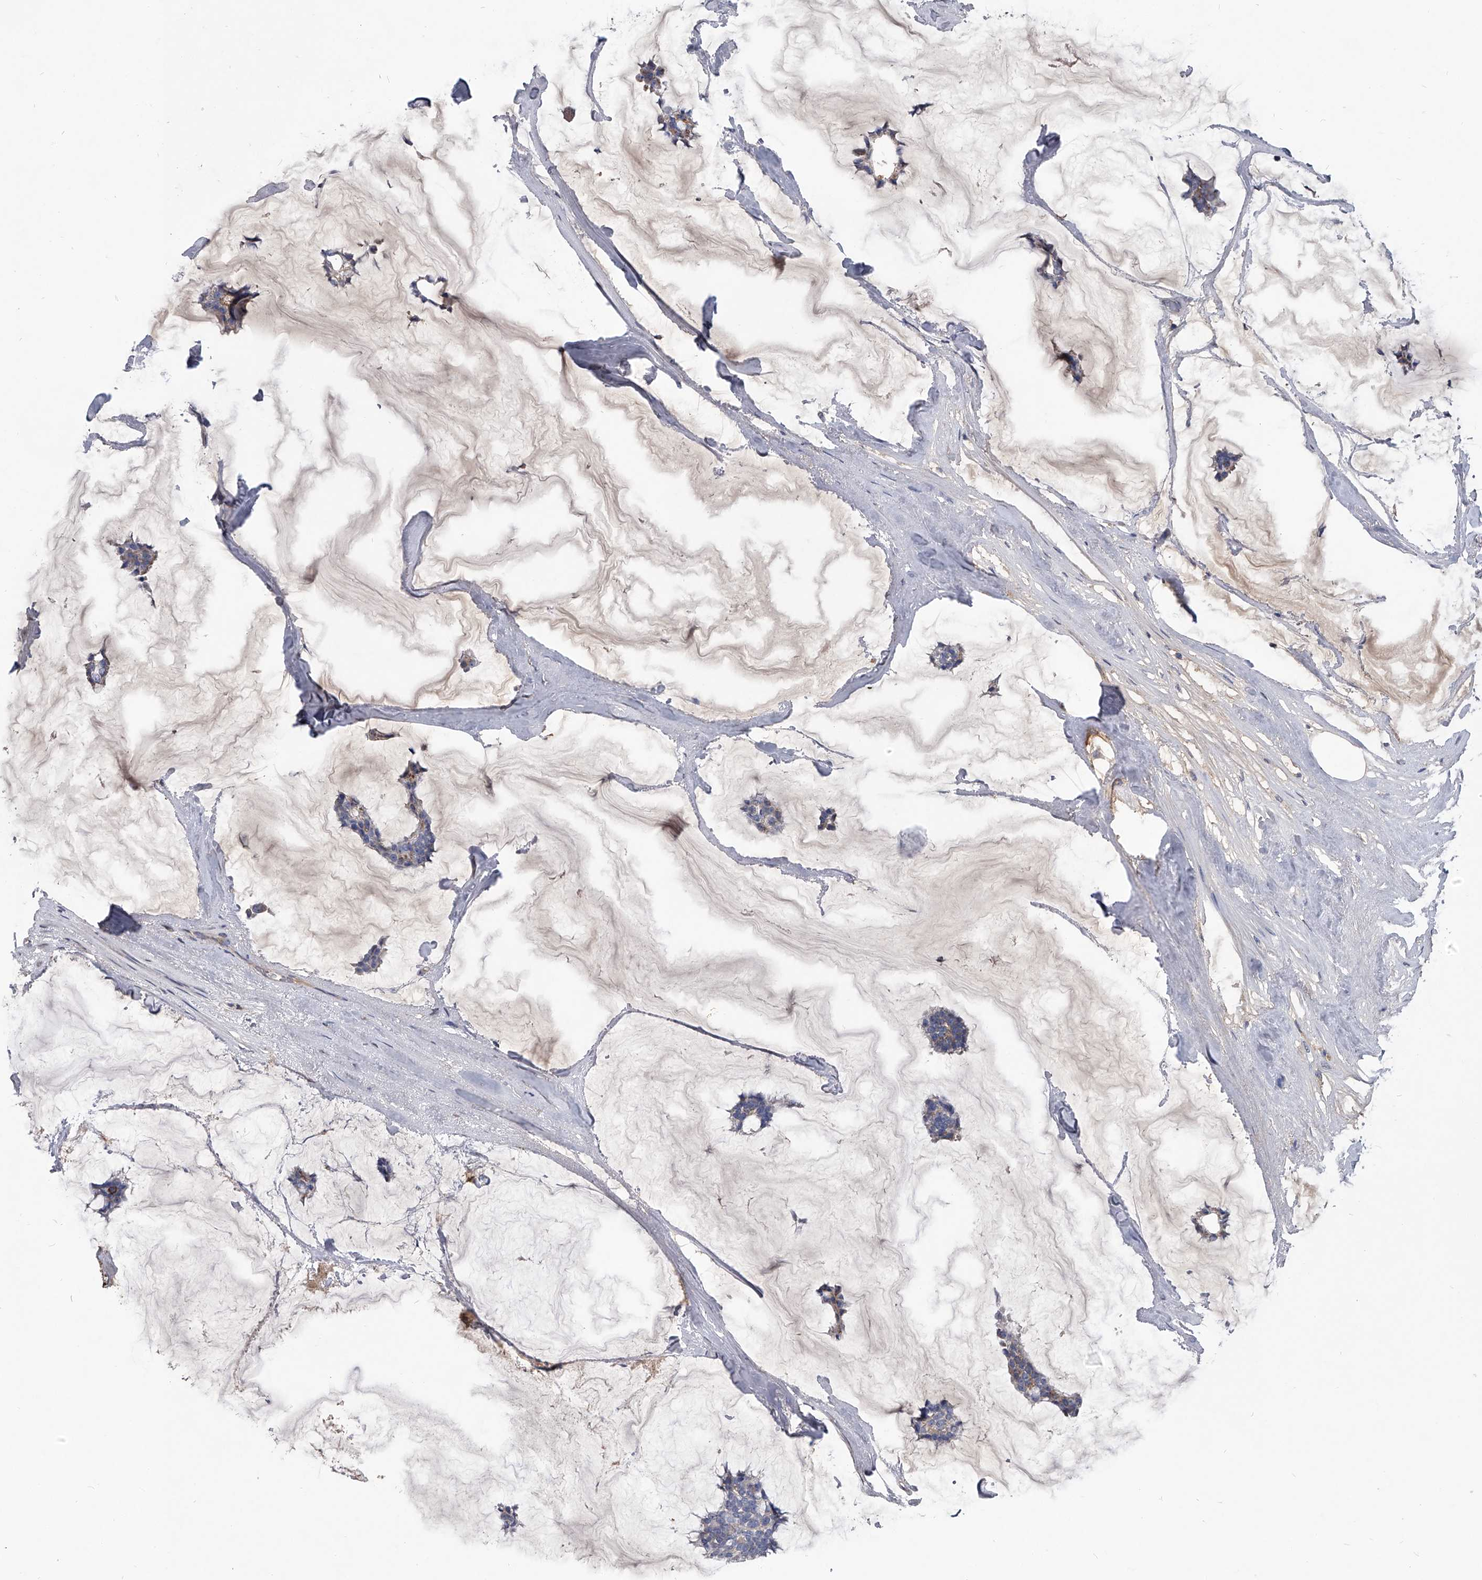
{"staining": {"intensity": "moderate", "quantity": "<25%", "location": "cytoplasmic/membranous"}, "tissue": "breast cancer", "cell_type": "Tumor cells", "image_type": "cancer", "snomed": [{"axis": "morphology", "description": "Duct carcinoma"}, {"axis": "topography", "description": "Breast"}], "caption": "This is a photomicrograph of IHC staining of breast cancer (invasive ductal carcinoma), which shows moderate expression in the cytoplasmic/membranous of tumor cells.", "gene": "NRP1", "patient": {"sex": "female", "age": 93}}